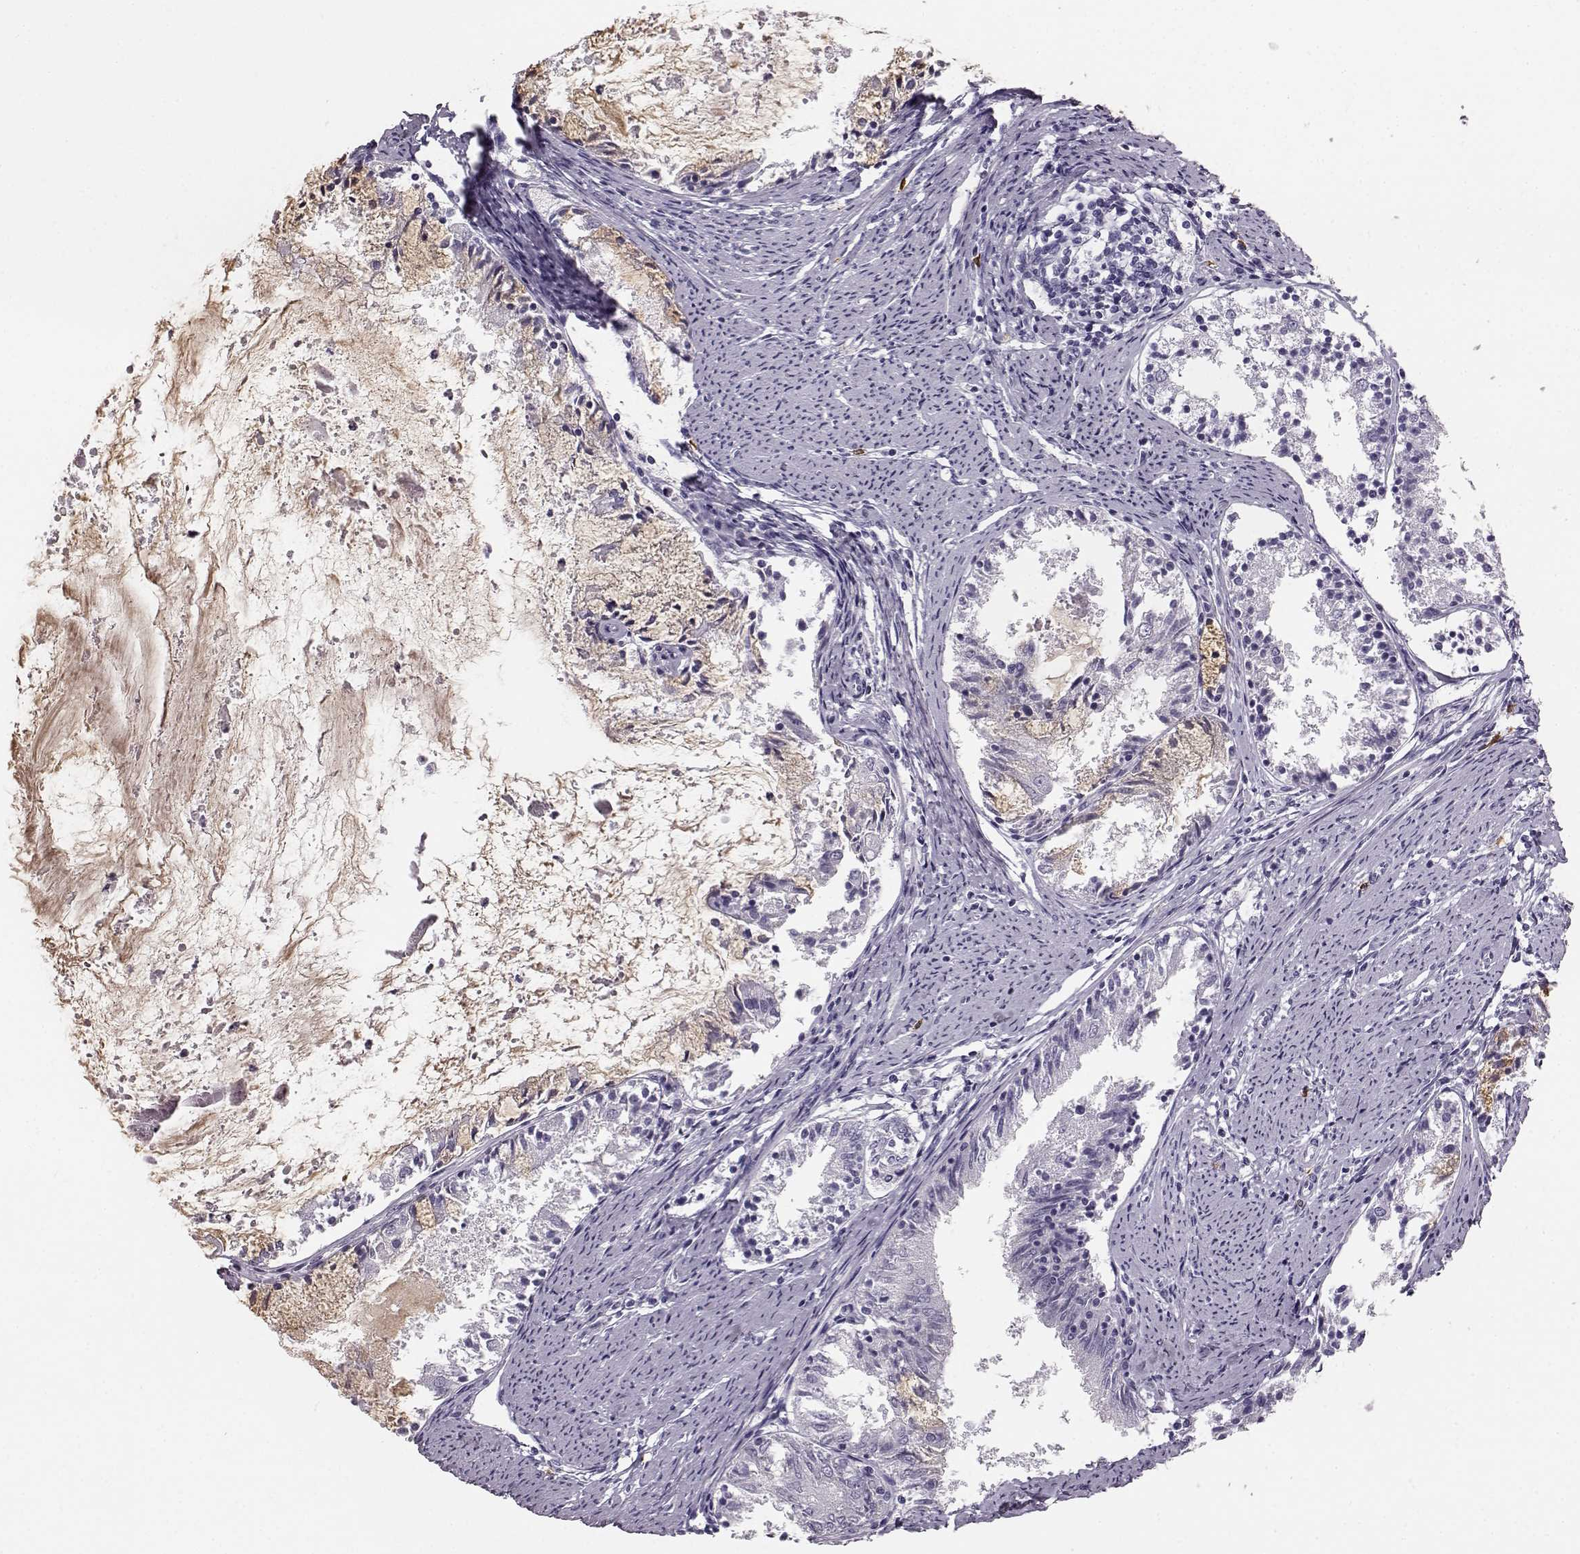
{"staining": {"intensity": "negative", "quantity": "none", "location": "none"}, "tissue": "endometrial cancer", "cell_type": "Tumor cells", "image_type": "cancer", "snomed": [{"axis": "morphology", "description": "Adenocarcinoma, NOS"}, {"axis": "topography", "description": "Endometrium"}], "caption": "Immunohistochemical staining of human endometrial adenocarcinoma shows no significant staining in tumor cells. (Stains: DAB (3,3'-diaminobenzidine) IHC with hematoxylin counter stain, Microscopy: brightfield microscopy at high magnification).", "gene": "NPTXR", "patient": {"sex": "female", "age": 57}}